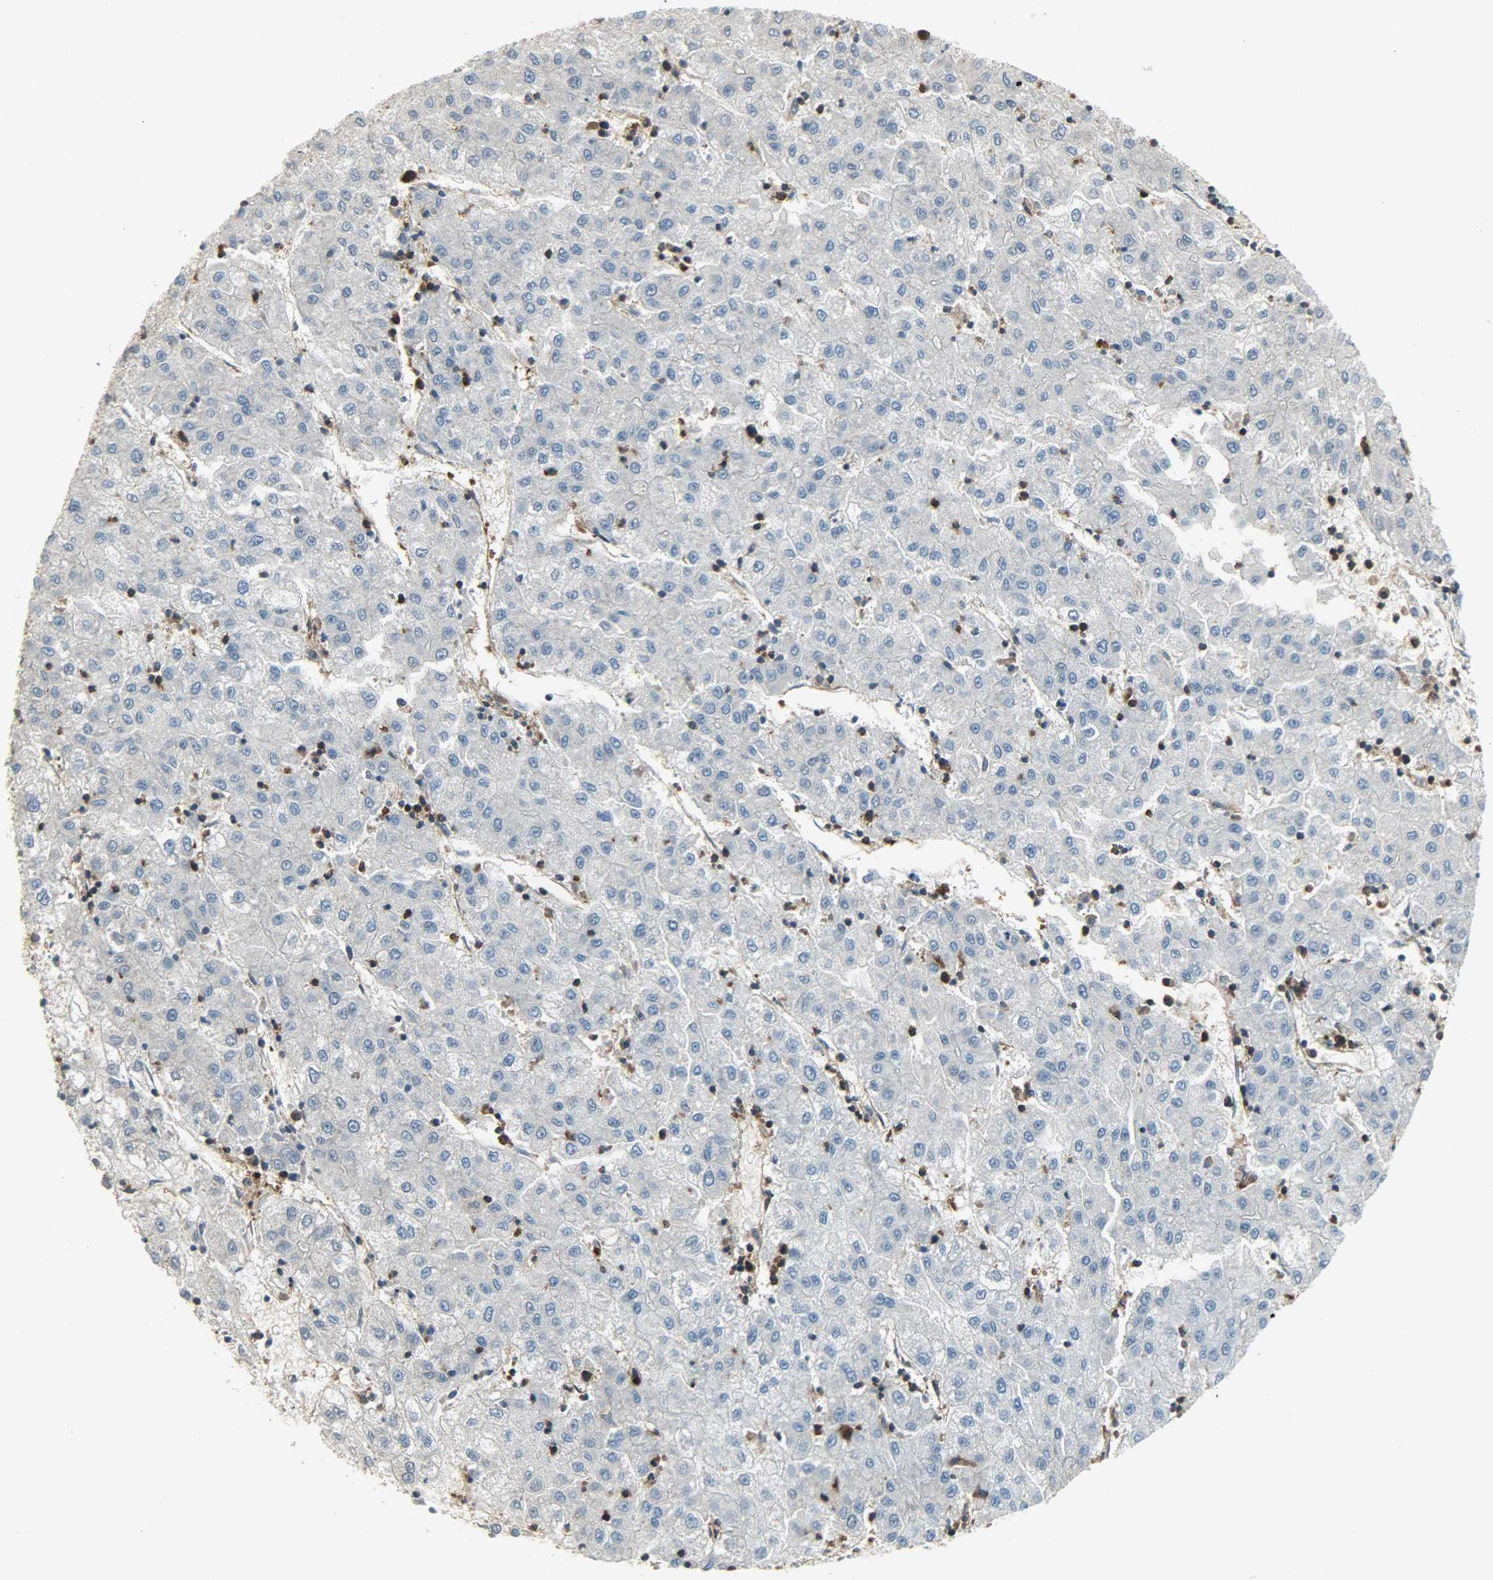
{"staining": {"intensity": "negative", "quantity": "none", "location": "none"}, "tissue": "liver cancer", "cell_type": "Tumor cells", "image_type": "cancer", "snomed": [{"axis": "morphology", "description": "Carcinoma, Hepatocellular, NOS"}, {"axis": "topography", "description": "Liver"}], "caption": "Tumor cells show no significant expression in liver cancer (hepatocellular carcinoma). (Stains: DAB (3,3'-diaminobenzidine) IHC with hematoxylin counter stain, Microscopy: brightfield microscopy at high magnification).", "gene": "LDHB", "patient": {"sex": "male", "age": 72}}